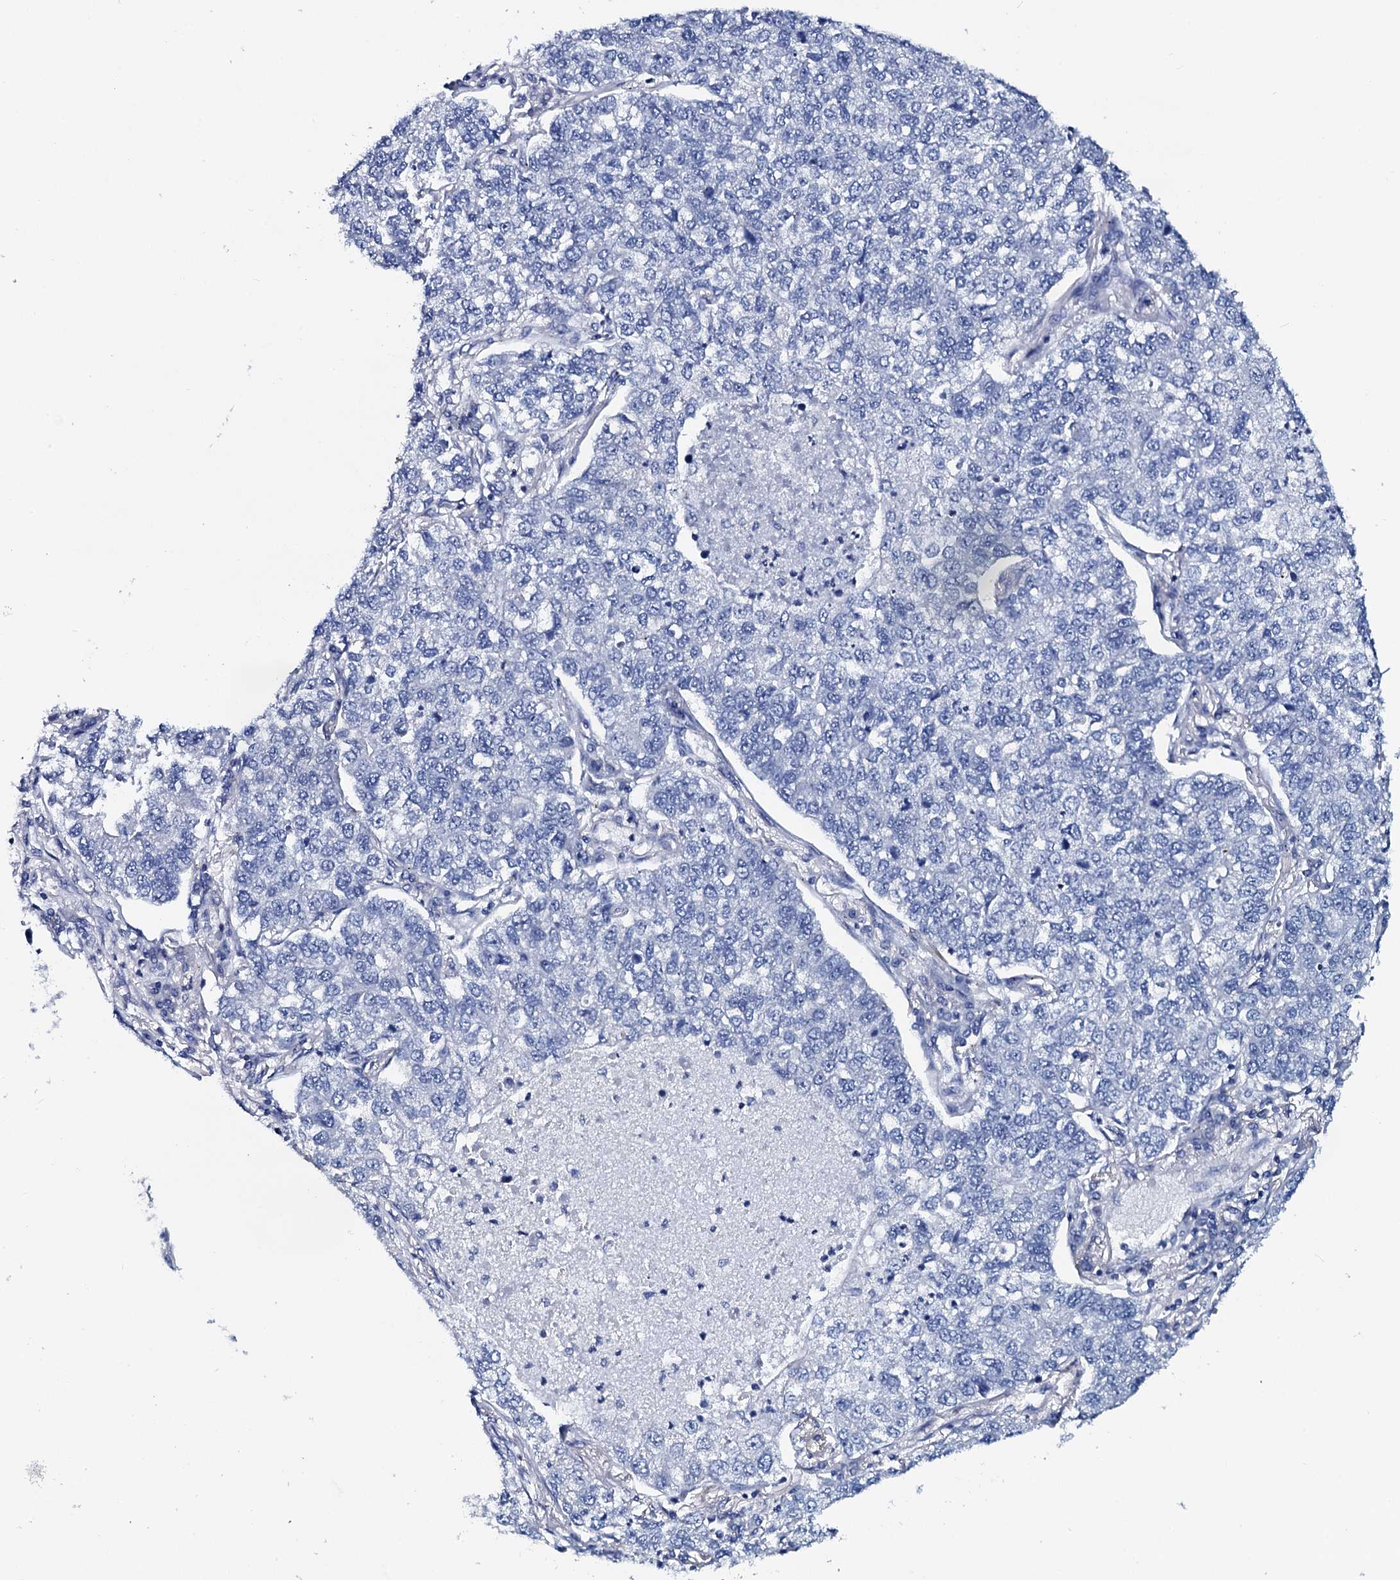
{"staining": {"intensity": "negative", "quantity": "none", "location": "none"}, "tissue": "lung cancer", "cell_type": "Tumor cells", "image_type": "cancer", "snomed": [{"axis": "morphology", "description": "Adenocarcinoma, NOS"}, {"axis": "topography", "description": "Lung"}], "caption": "IHC of human adenocarcinoma (lung) exhibits no positivity in tumor cells.", "gene": "GYS2", "patient": {"sex": "male", "age": 49}}